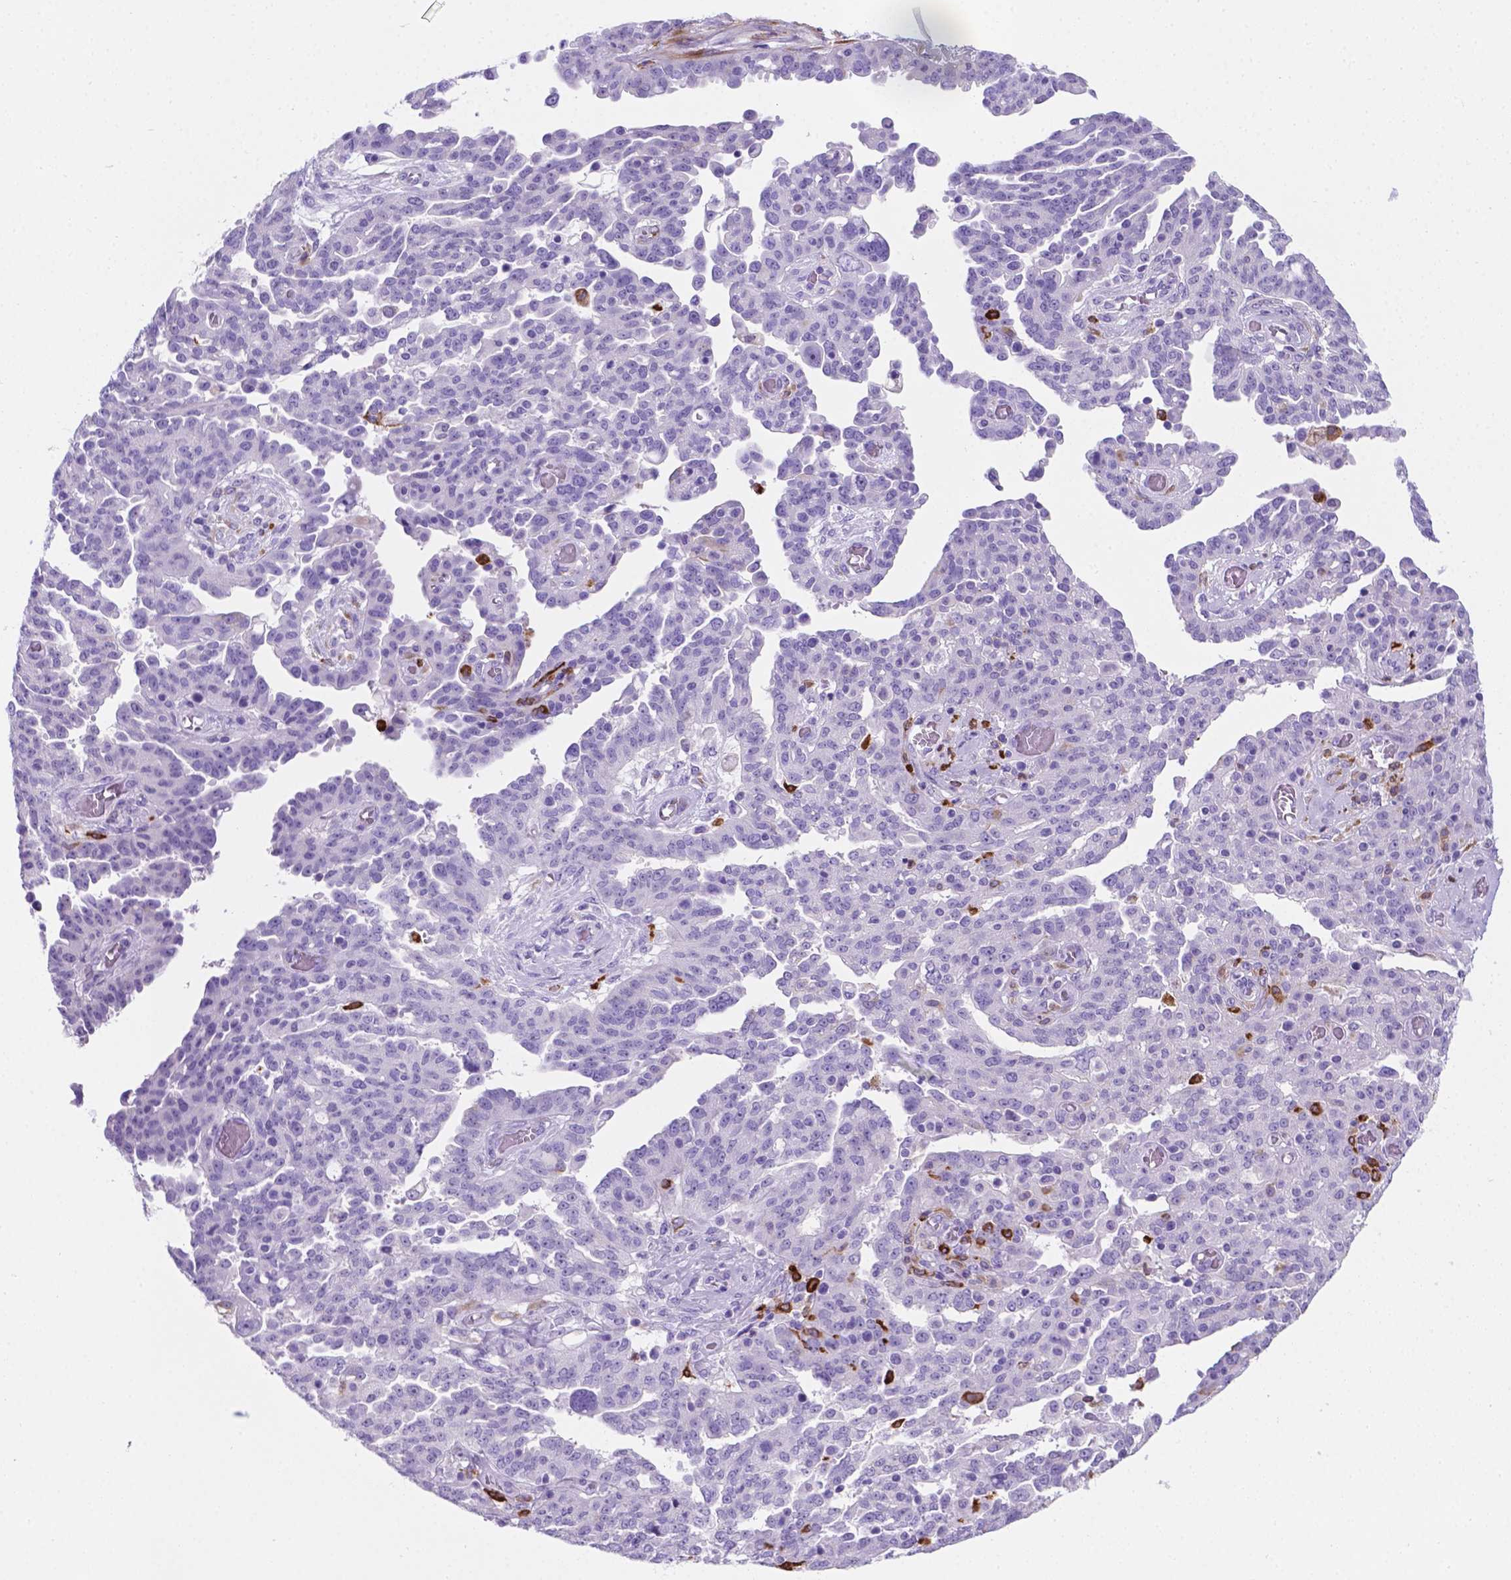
{"staining": {"intensity": "negative", "quantity": "none", "location": "none"}, "tissue": "ovarian cancer", "cell_type": "Tumor cells", "image_type": "cancer", "snomed": [{"axis": "morphology", "description": "Cystadenocarcinoma, serous, NOS"}, {"axis": "topography", "description": "Ovary"}], "caption": "Immunohistochemistry of human ovarian cancer reveals no staining in tumor cells. Brightfield microscopy of IHC stained with DAB (brown) and hematoxylin (blue), captured at high magnification.", "gene": "MACF1", "patient": {"sex": "female", "age": 67}}